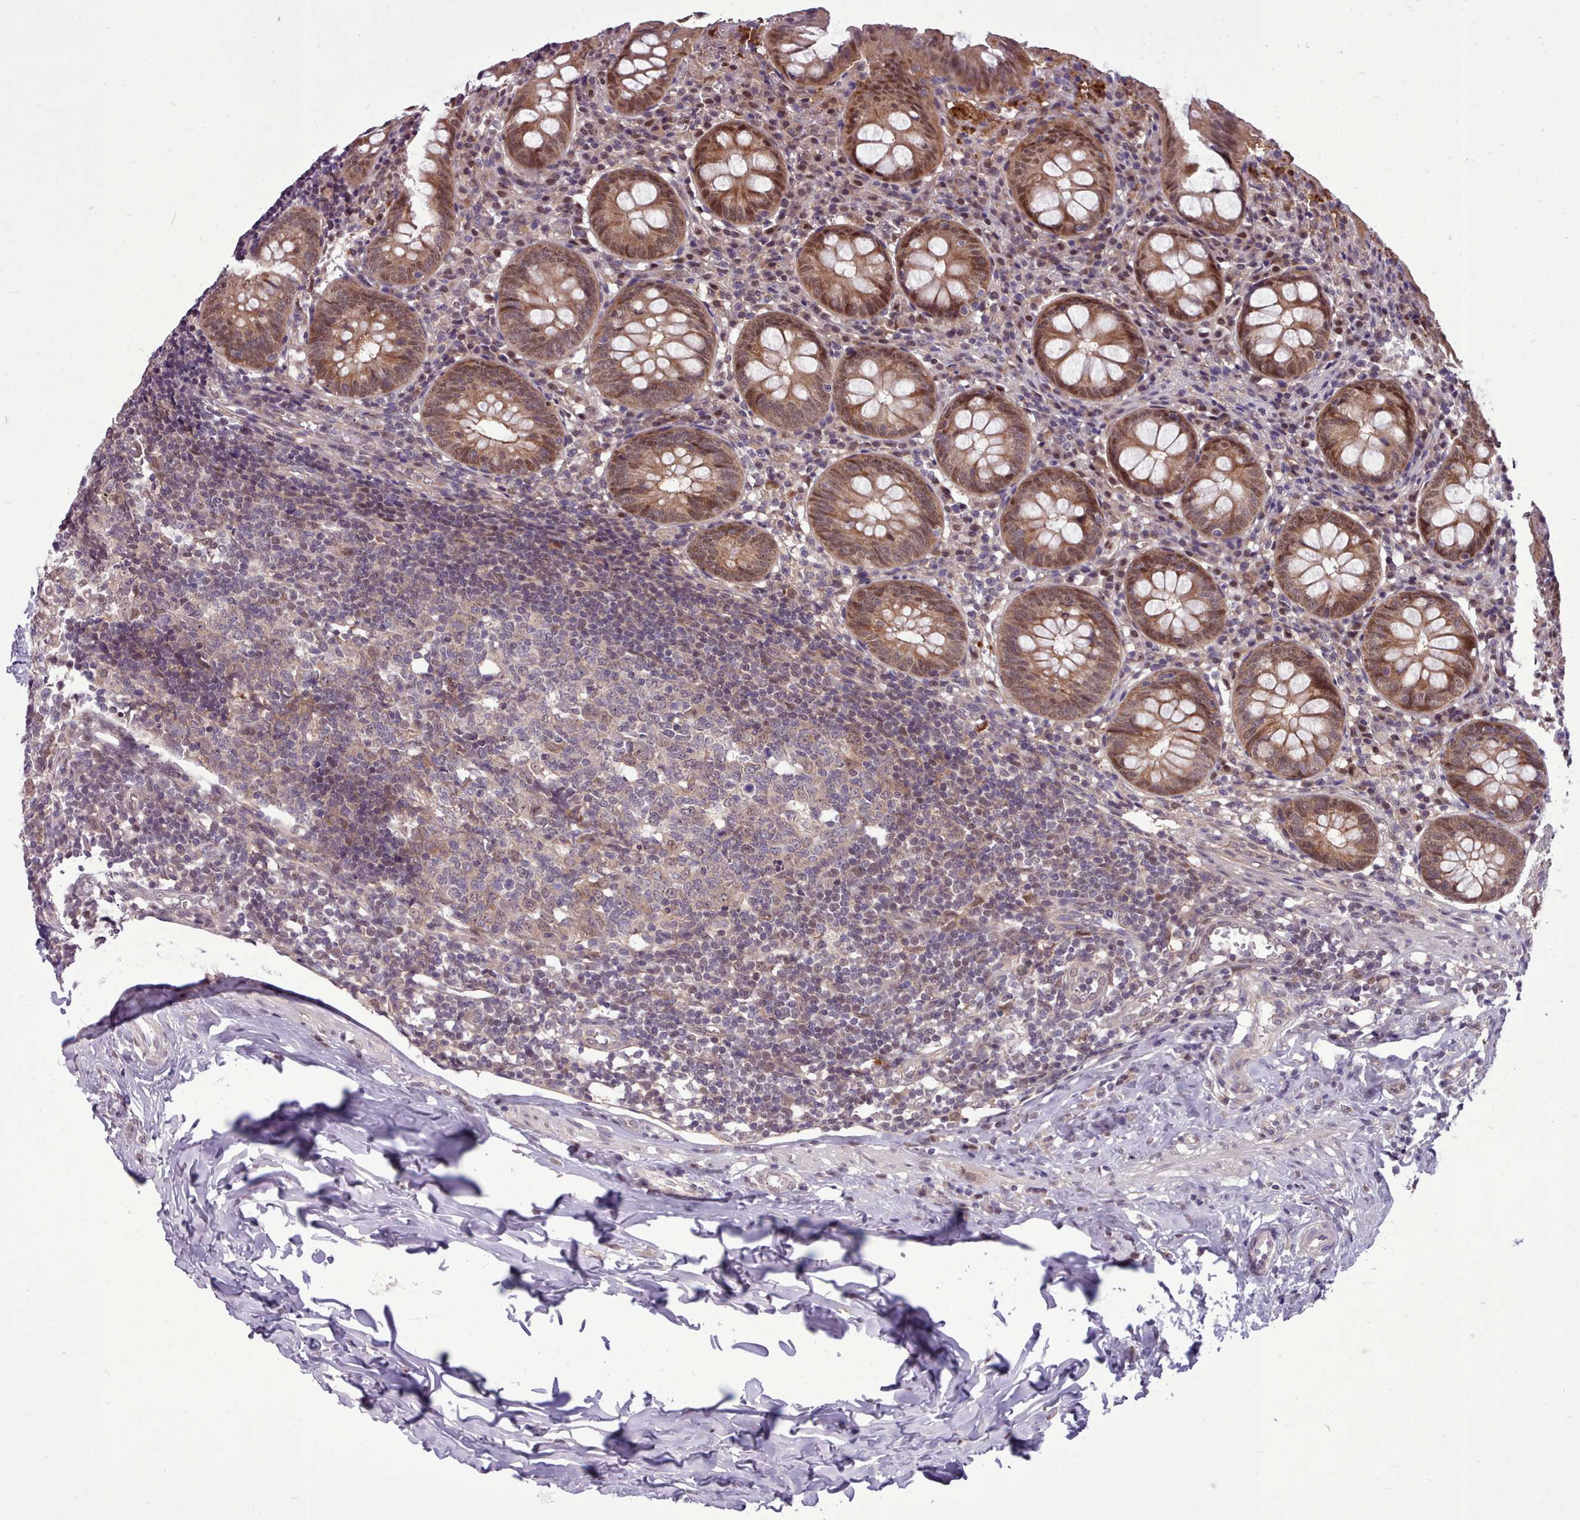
{"staining": {"intensity": "moderate", "quantity": ">75%", "location": "cytoplasmic/membranous,nuclear"}, "tissue": "appendix", "cell_type": "Glandular cells", "image_type": "normal", "snomed": [{"axis": "morphology", "description": "Normal tissue, NOS"}, {"axis": "topography", "description": "Appendix"}], "caption": "IHC staining of unremarkable appendix, which reveals medium levels of moderate cytoplasmic/membranous,nuclear positivity in approximately >75% of glandular cells indicating moderate cytoplasmic/membranous,nuclear protein staining. The staining was performed using DAB (3,3'-diaminobenzidine) (brown) for protein detection and nuclei were counterstained in hematoxylin (blue).", "gene": "AHCY", "patient": {"sex": "female", "age": 54}}